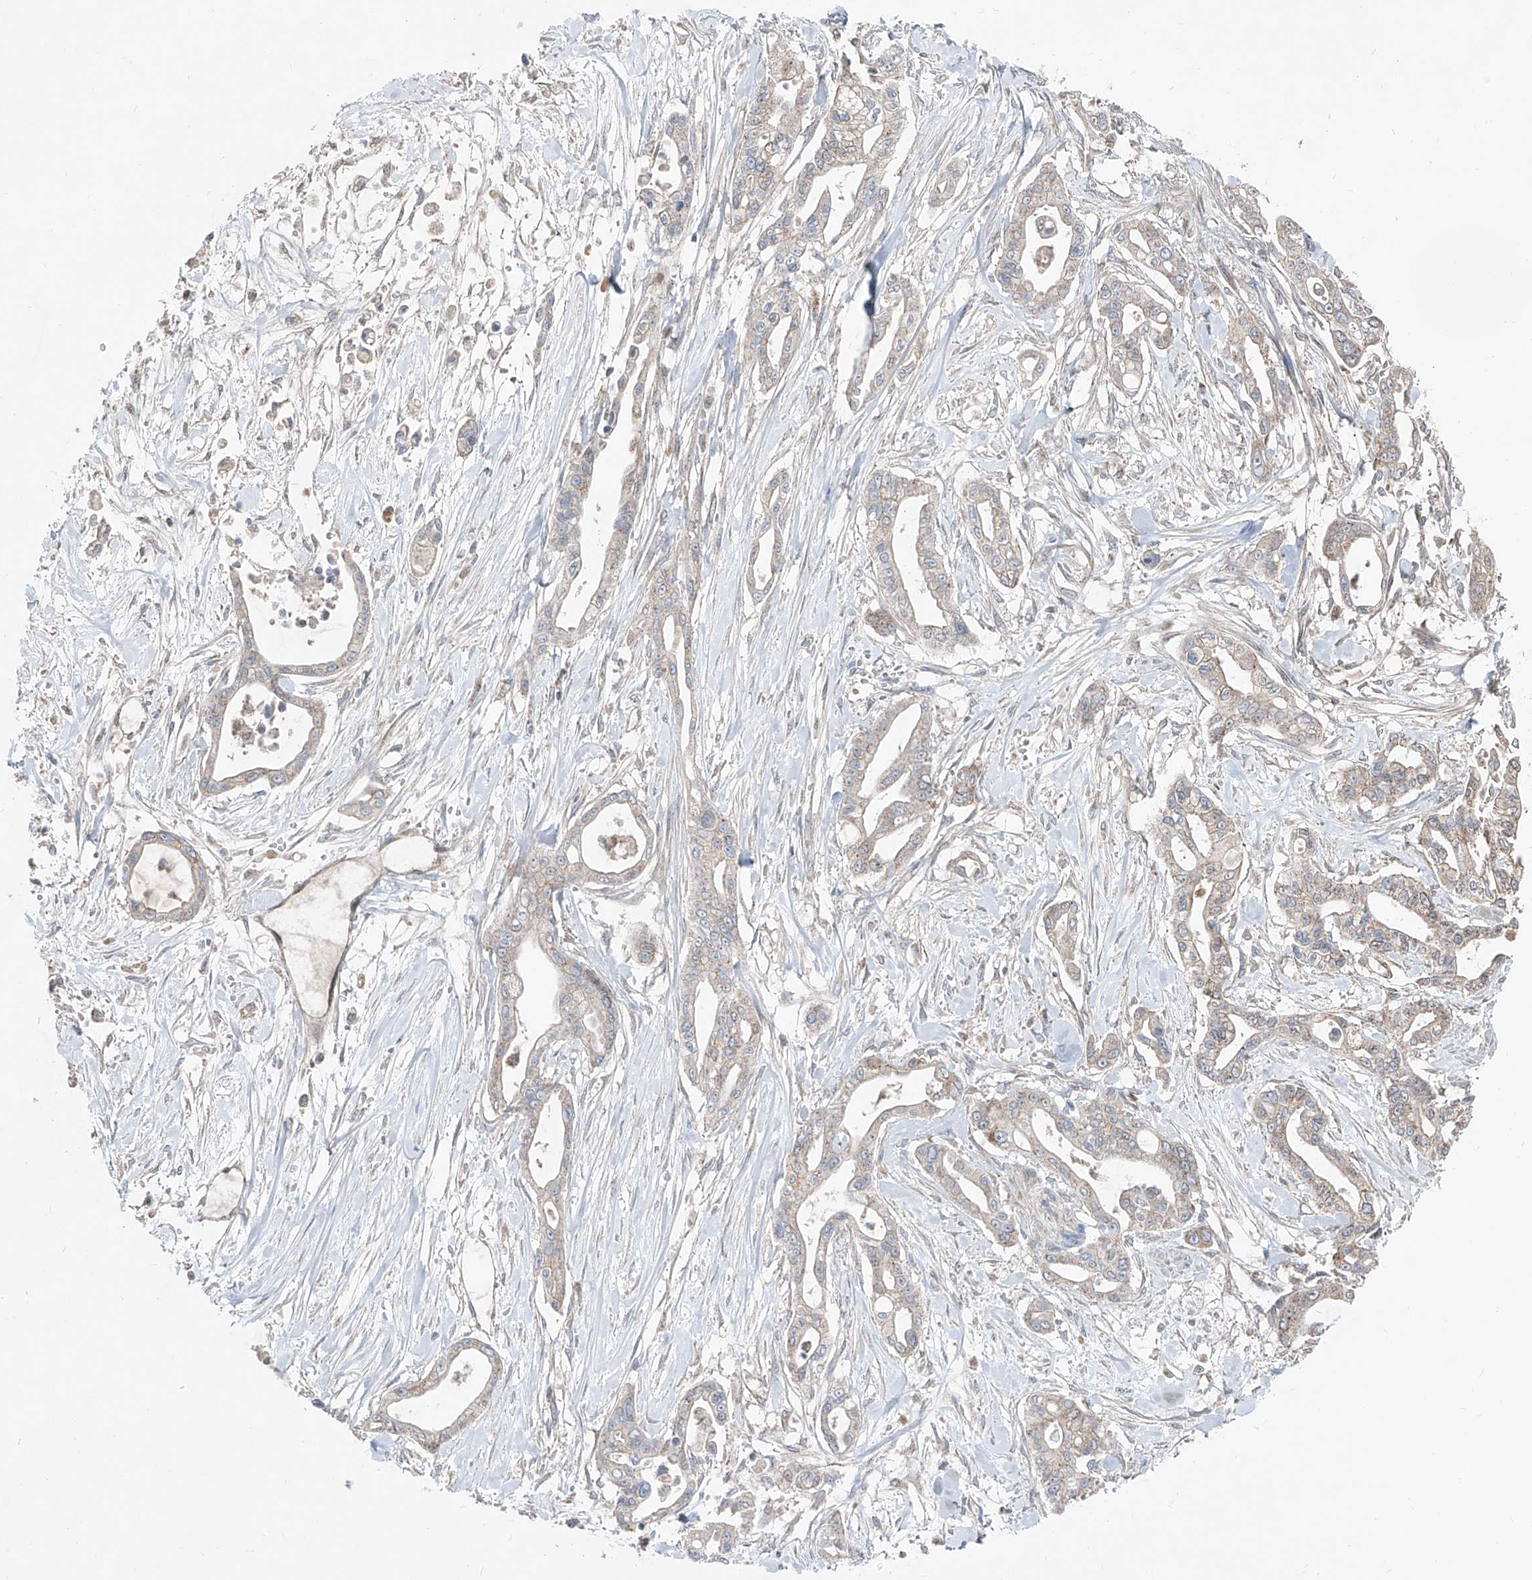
{"staining": {"intensity": "weak", "quantity": "25%-75%", "location": "cytoplasmic/membranous"}, "tissue": "pancreatic cancer", "cell_type": "Tumor cells", "image_type": "cancer", "snomed": [{"axis": "morphology", "description": "Adenocarcinoma, NOS"}, {"axis": "topography", "description": "Pancreas"}], "caption": "Immunohistochemical staining of human pancreatic cancer shows weak cytoplasmic/membranous protein expression in approximately 25%-75% of tumor cells.", "gene": "ABCD3", "patient": {"sex": "male", "age": 68}}